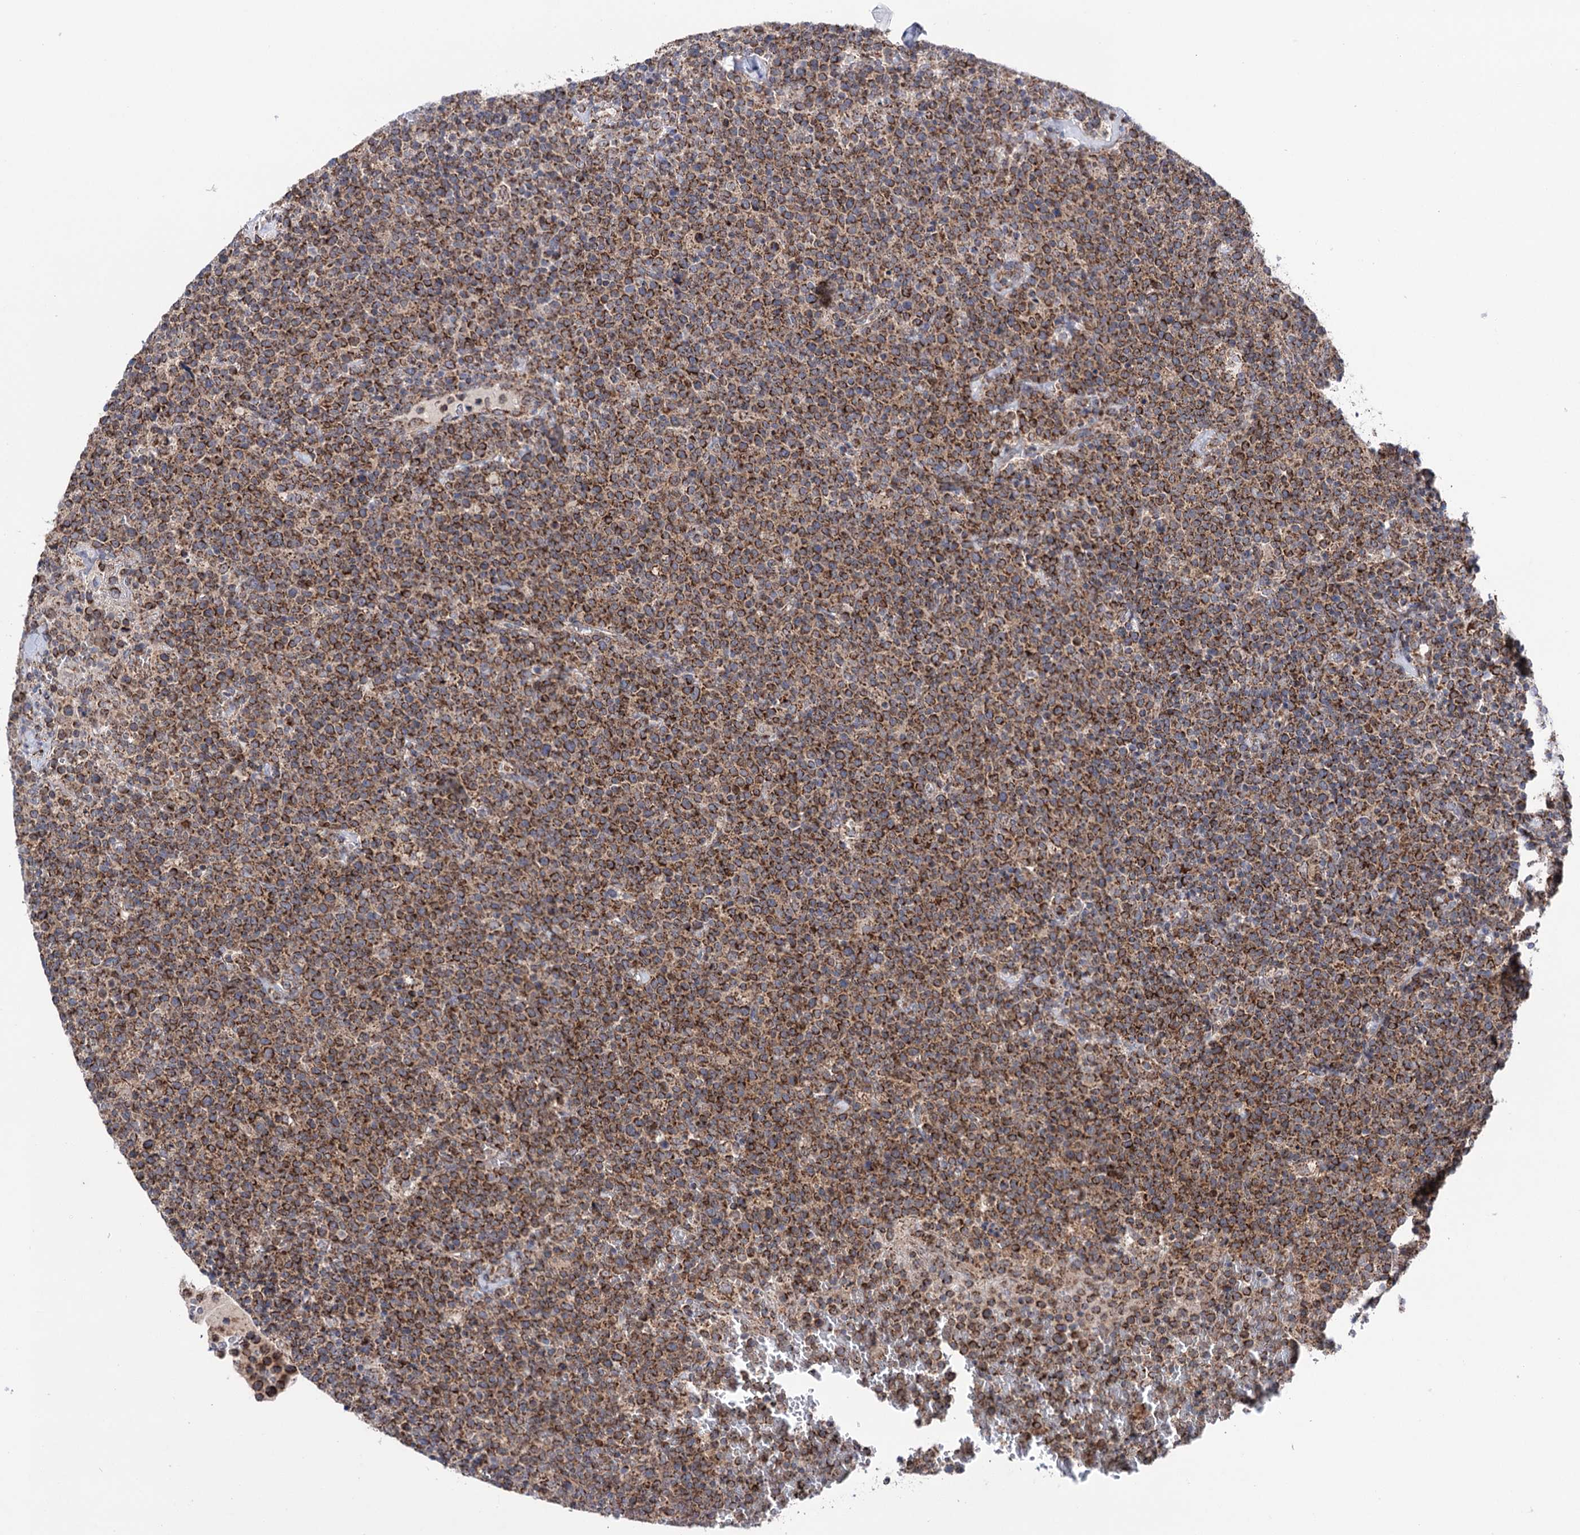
{"staining": {"intensity": "strong", "quantity": ">75%", "location": "cytoplasmic/membranous"}, "tissue": "lymphoma", "cell_type": "Tumor cells", "image_type": "cancer", "snomed": [{"axis": "morphology", "description": "Malignant lymphoma, non-Hodgkin's type, High grade"}, {"axis": "topography", "description": "Lymph node"}], "caption": "This photomicrograph displays IHC staining of human lymphoma, with high strong cytoplasmic/membranous expression in approximately >75% of tumor cells.", "gene": "SUCLA2", "patient": {"sex": "male", "age": 61}}